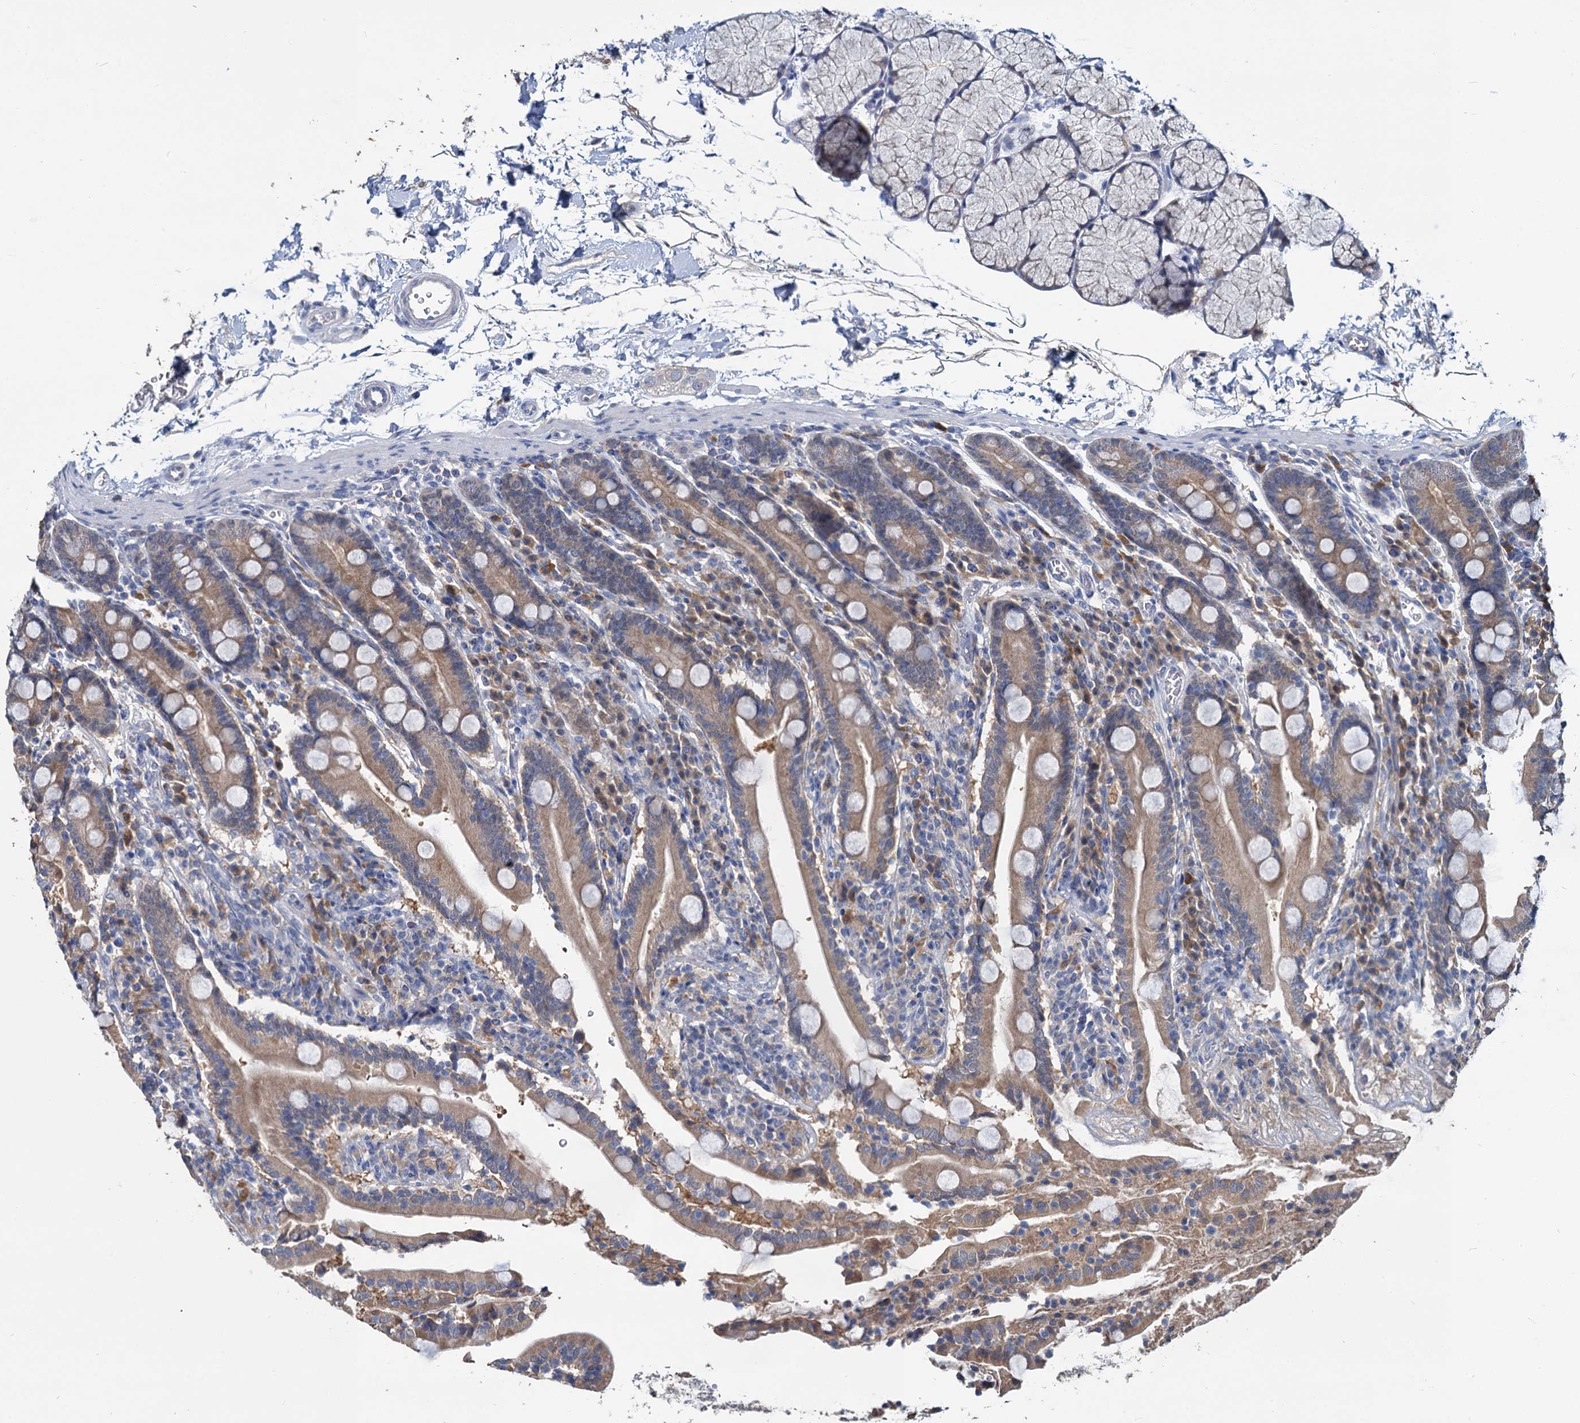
{"staining": {"intensity": "weak", "quantity": ">75%", "location": "cytoplasmic/membranous"}, "tissue": "duodenum", "cell_type": "Glandular cells", "image_type": "normal", "snomed": [{"axis": "morphology", "description": "Normal tissue, NOS"}, {"axis": "topography", "description": "Duodenum"}], "caption": "Glandular cells demonstrate low levels of weak cytoplasmic/membranous expression in about >75% of cells in benign human duodenum.", "gene": "ANKRD42", "patient": {"sex": "male", "age": 35}}